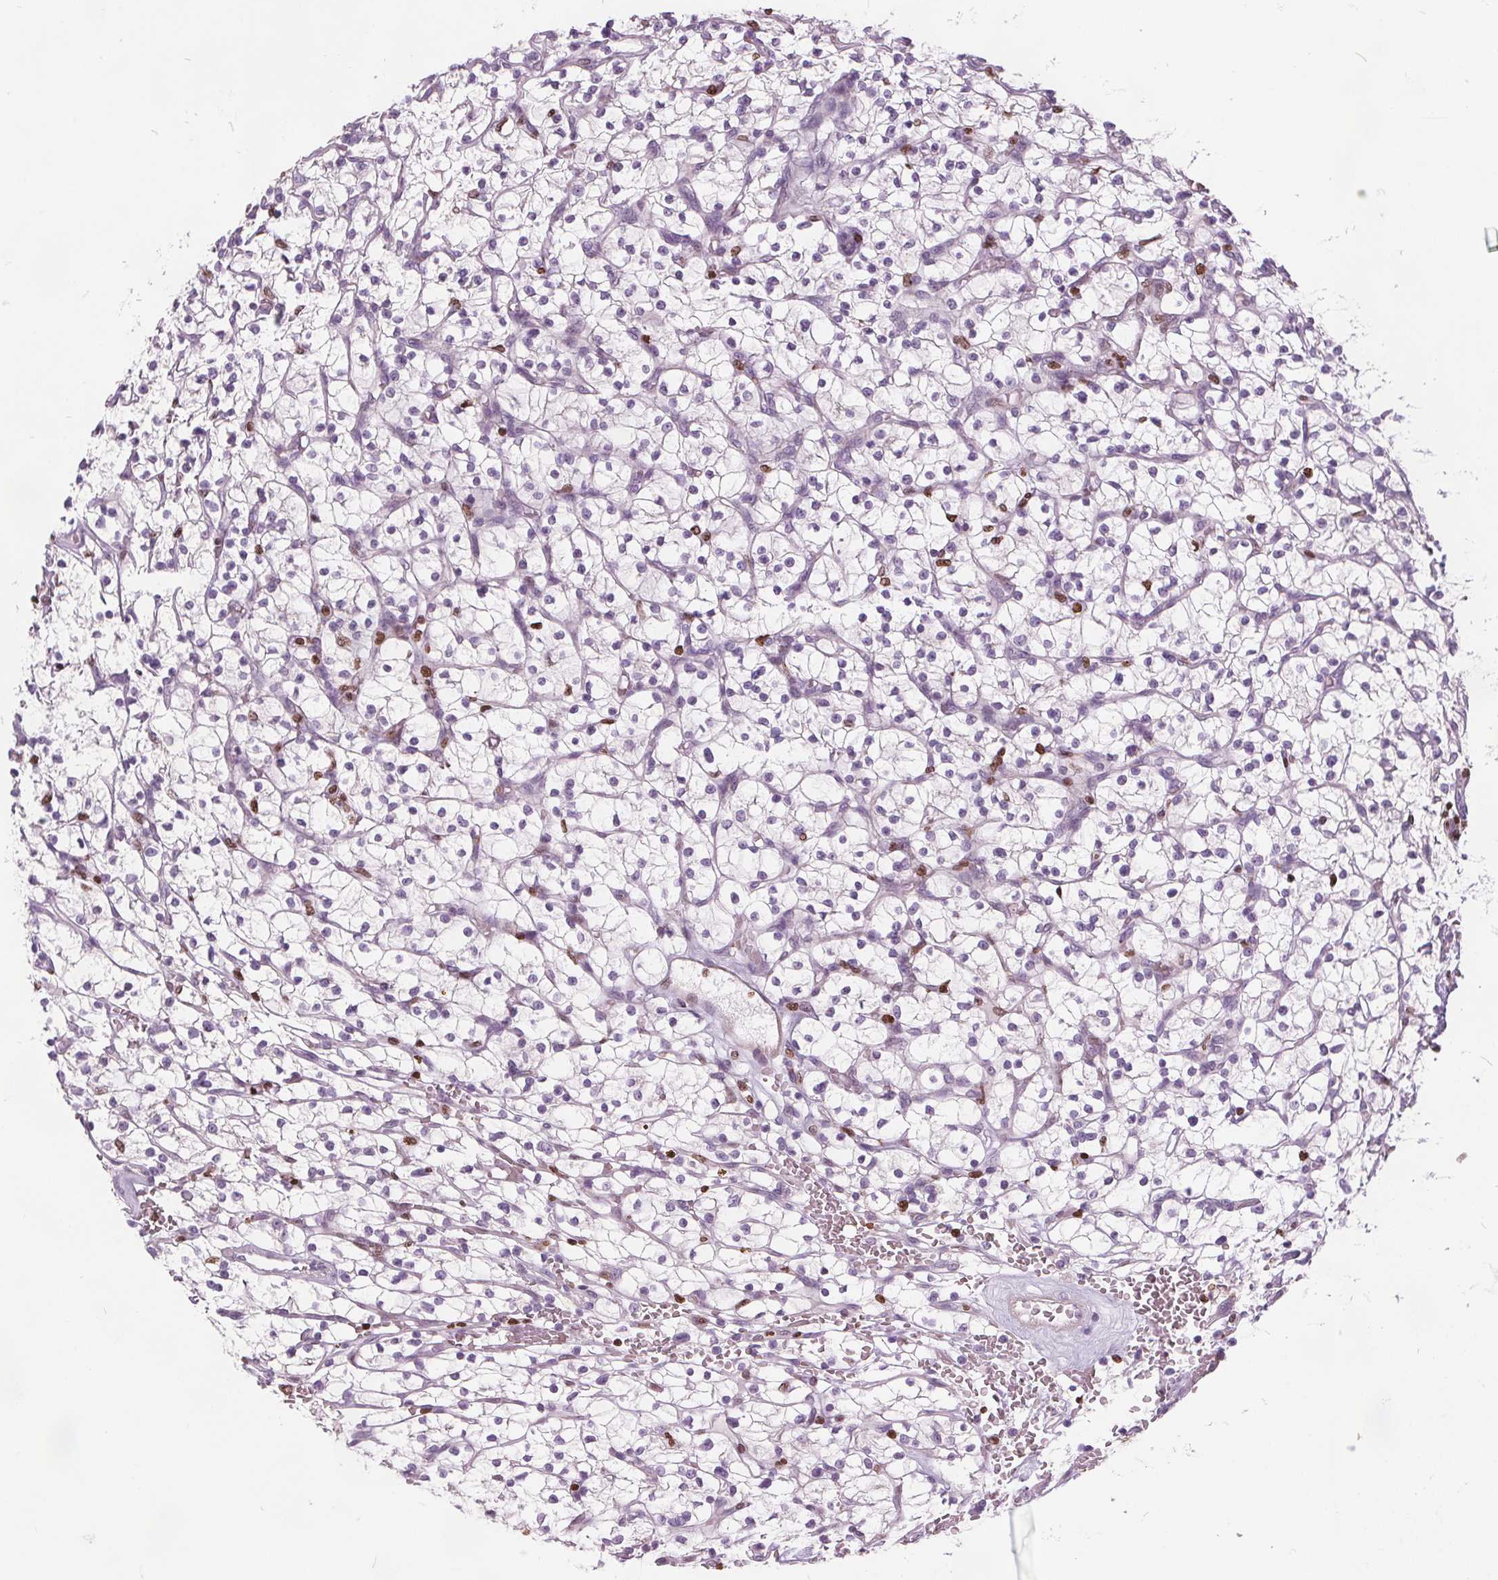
{"staining": {"intensity": "negative", "quantity": "none", "location": "none"}, "tissue": "renal cancer", "cell_type": "Tumor cells", "image_type": "cancer", "snomed": [{"axis": "morphology", "description": "Adenocarcinoma, NOS"}, {"axis": "topography", "description": "Kidney"}], "caption": "Immunohistochemical staining of renal cancer (adenocarcinoma) displays no significant positivity in tumor cells.", "gene": "ISLR2", "patient": {"sex": "female", "age": 64}}